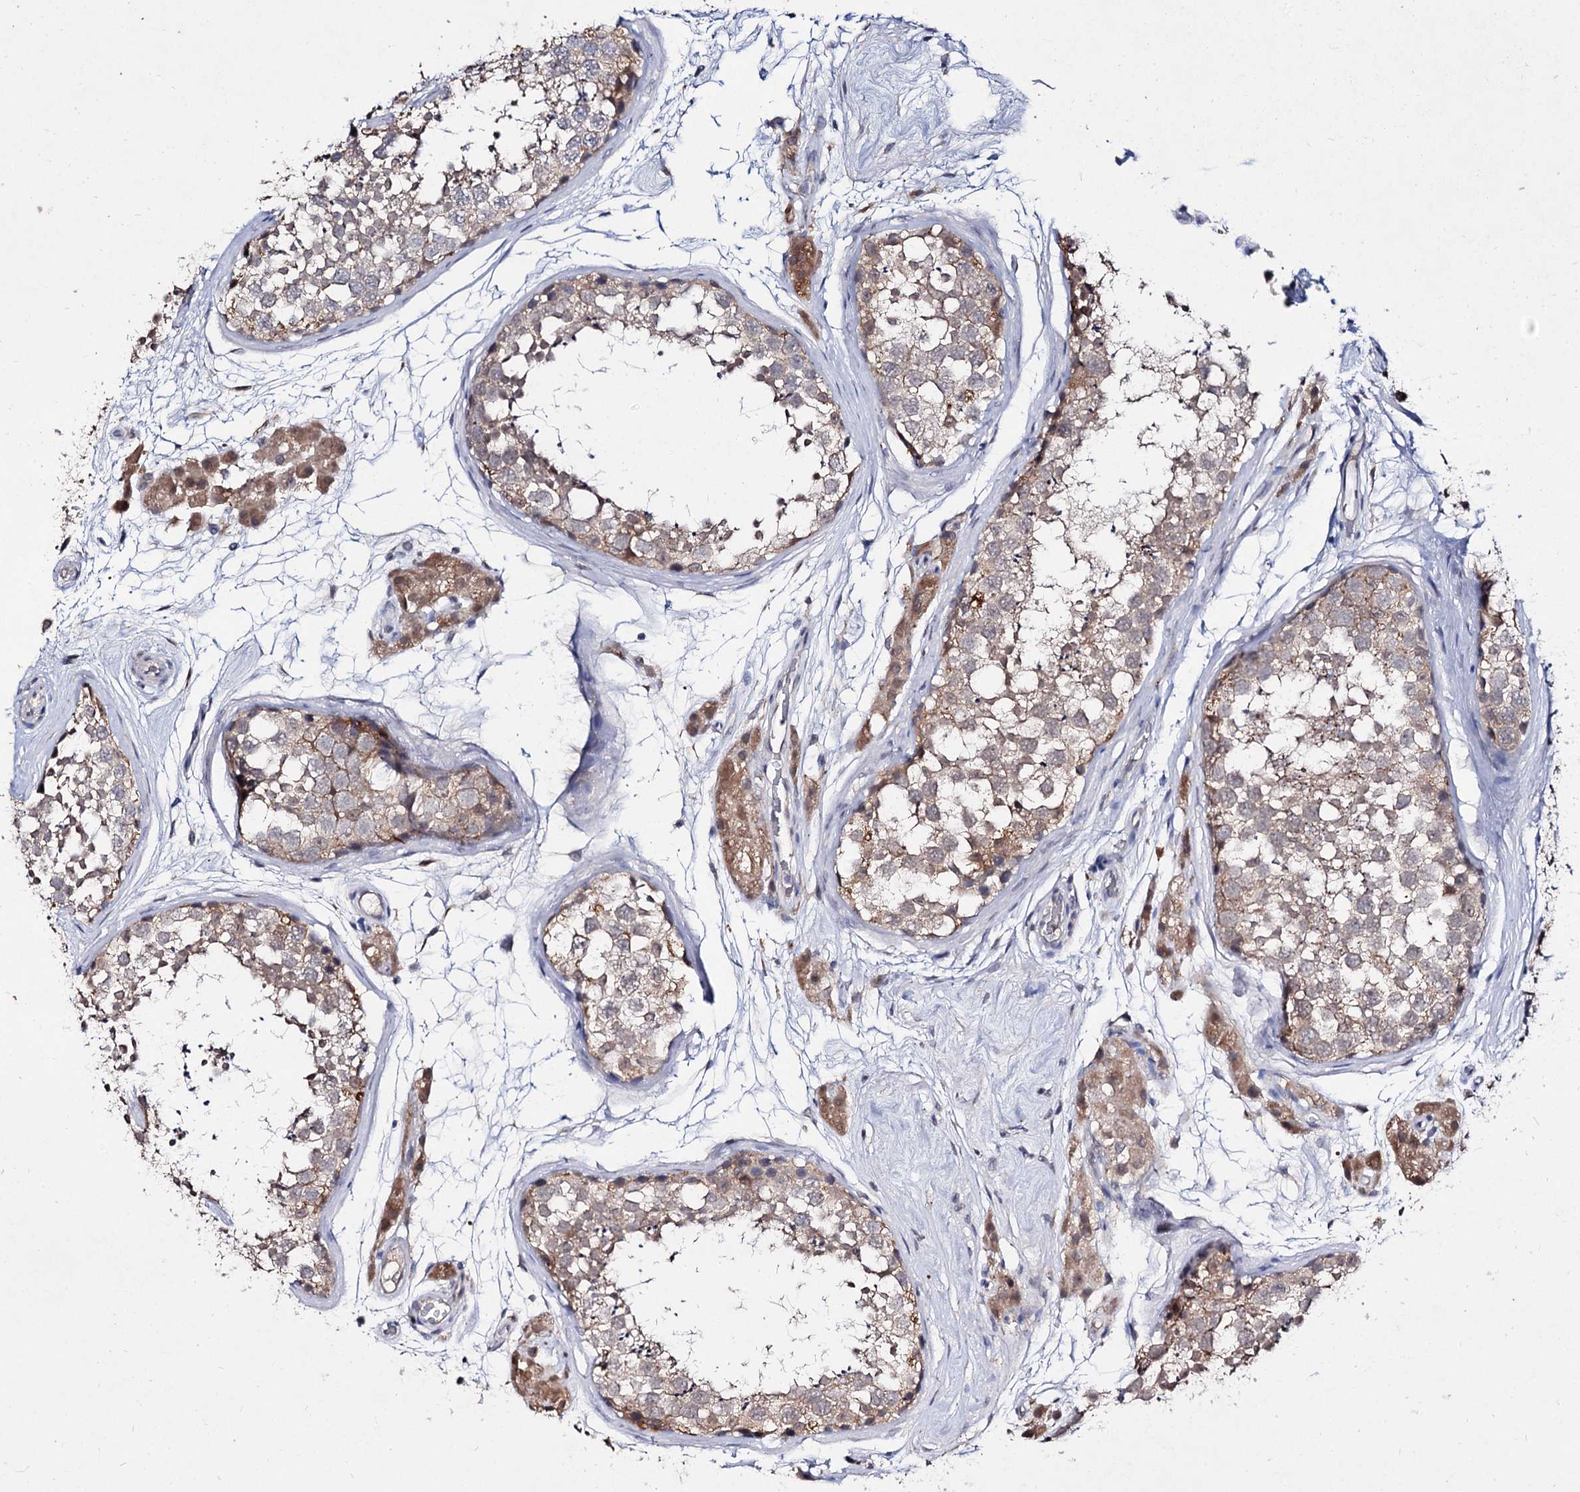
{"staining": {"intensity": "weak", "quantity": "25%-75%", "location": "cytoplasmic/membranous"}, "tissue": "testis", "cell_type": "Cells in seminiferous ducts", "image_type": "normal", "snomed": [{"axis": "morphology", "description": "Normal tissue, NOS"}, {"axis": "topography", "description": "Testis"}], "caption": "Protein staining of benign testis exhibits weak cytoplasmic/membranous positivity in about 25%-75% of cells in seminiferous ducts.", "gene": "ACTR6", "patient": {"sex": "male", "age": 56}}